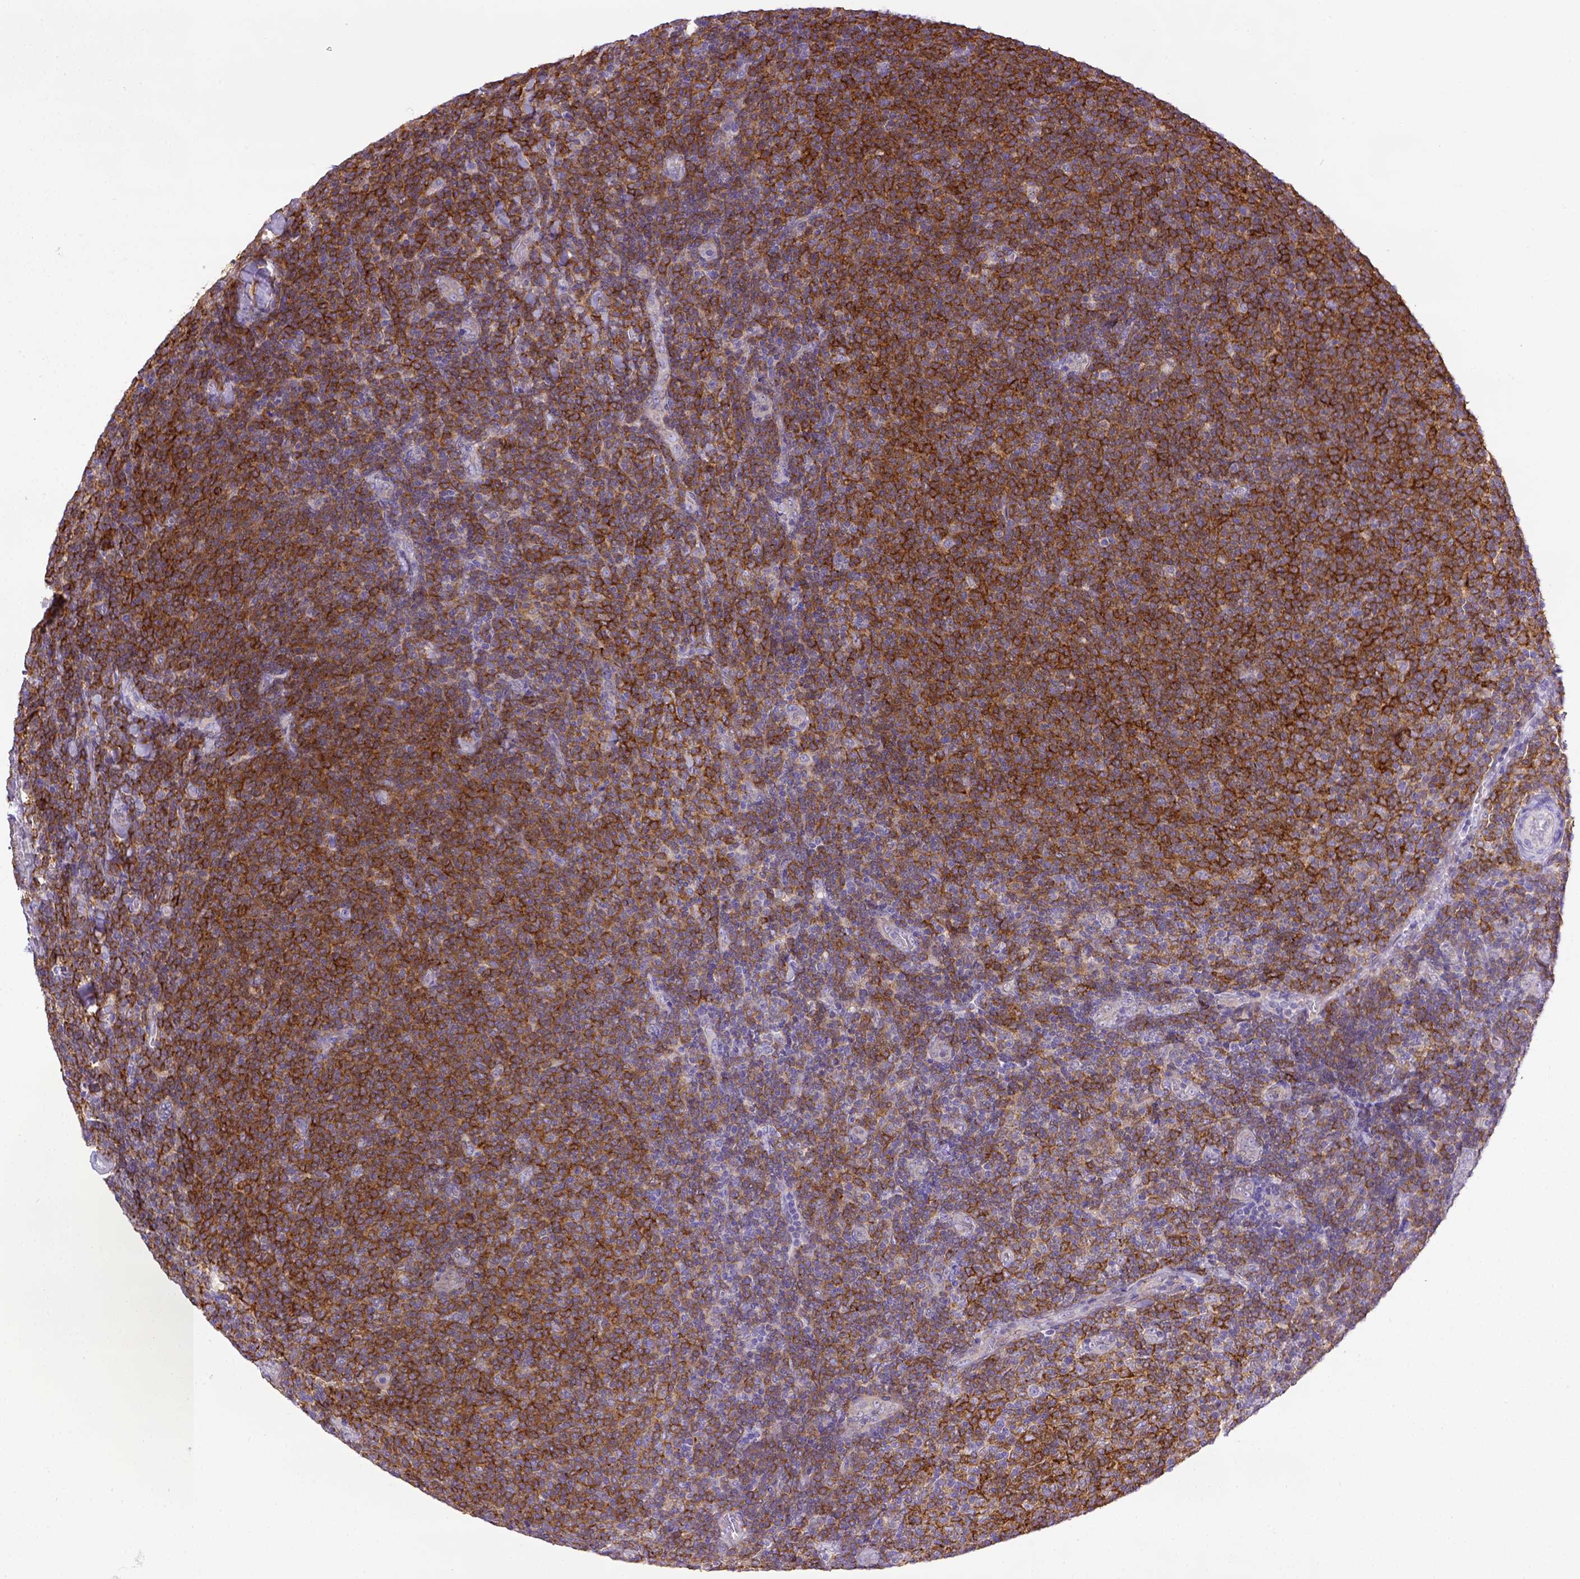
{"staining": {"intensity": "strong", "quantity": ">75%", "location": "cytoplasmic/membranous"}, "tissue": "lymphoma", "cell_type": "Tumor cells", "image_type": "cancer", "snomed": [{"axis": "morphology", "description": "Malignant lymphoma, non-Hodgkin's type, Low grade"}, {"axis": "topography", "description": "Lymph node"}], "caption": "Immunohistochemistry (IHC) staining of lymphoma, which exhibits high levels of strong cytoplasmic/membranous staining in approximately >75% of tumor cells indicating strong cytoplasmic/membranous protein expression. The staining was performed using DAB (brown) for protein detection and nuclei were counterstained in hematoxylin (blue).", "gene": "CD40", "patient": {"sex": "male", "age": 52}}